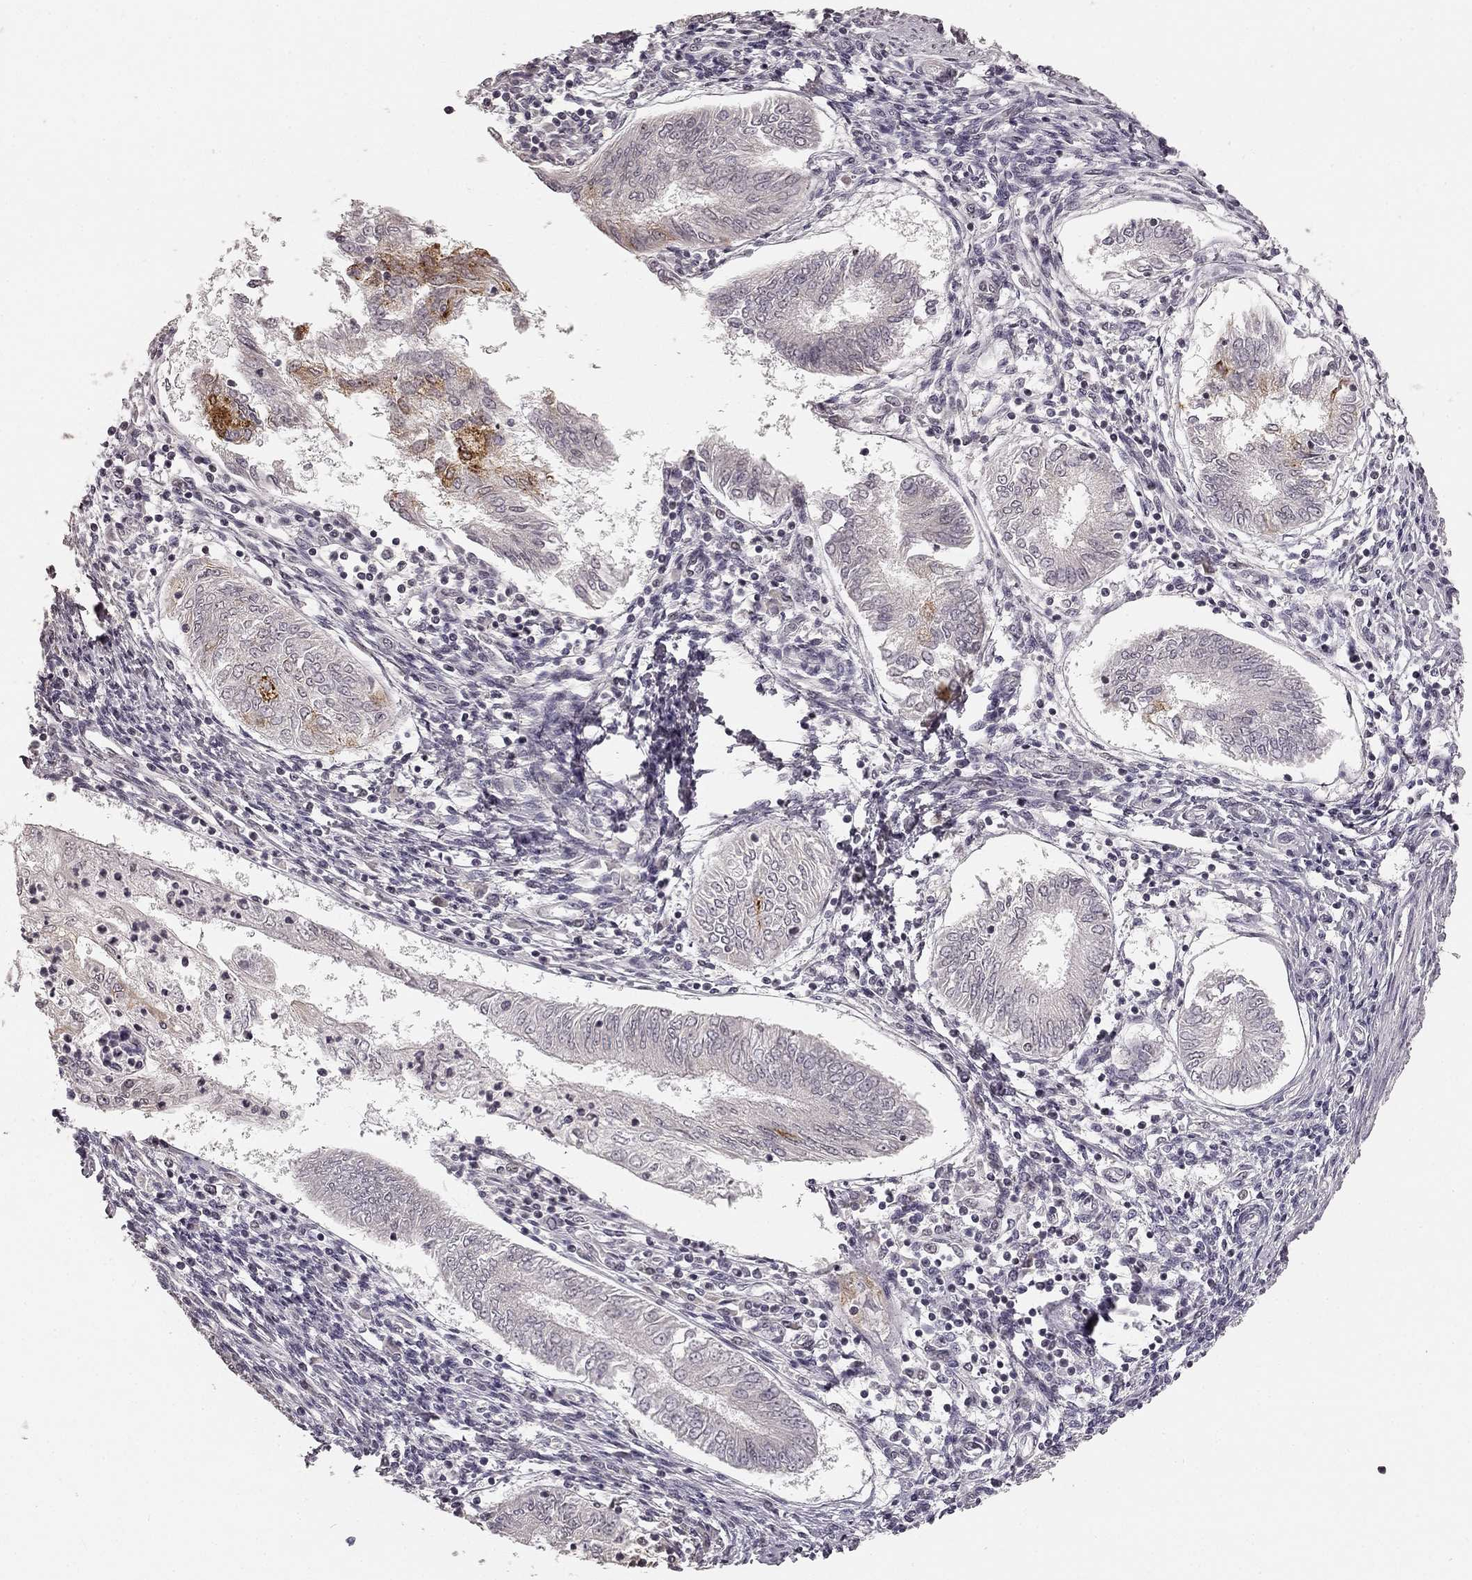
{"staining": {"intensity": "strong", "quantity": "<25%", "location": "cytoplasmic/membranous"}, "tissue": "endometrial cancer", "cell_type": "Tumor cells", "image_type": "cancer", "snomed": [{"axis": "morphology", "description": "Adenocarcinoma, NOS"}, {"axis": "topography", "description": "Endometrium"}], "caption": "This photomicrograph exhibits endometrial adenocarcinoma stained with immunohistochemistry (IHC) to label a protein in brown. The cytoplasmic/membranous of tumor cells show strong positivity for the protein. Nuclei are counter-stained blue.", "gene": "HCN4", "patient": {"sex": "female", "age": 68}}